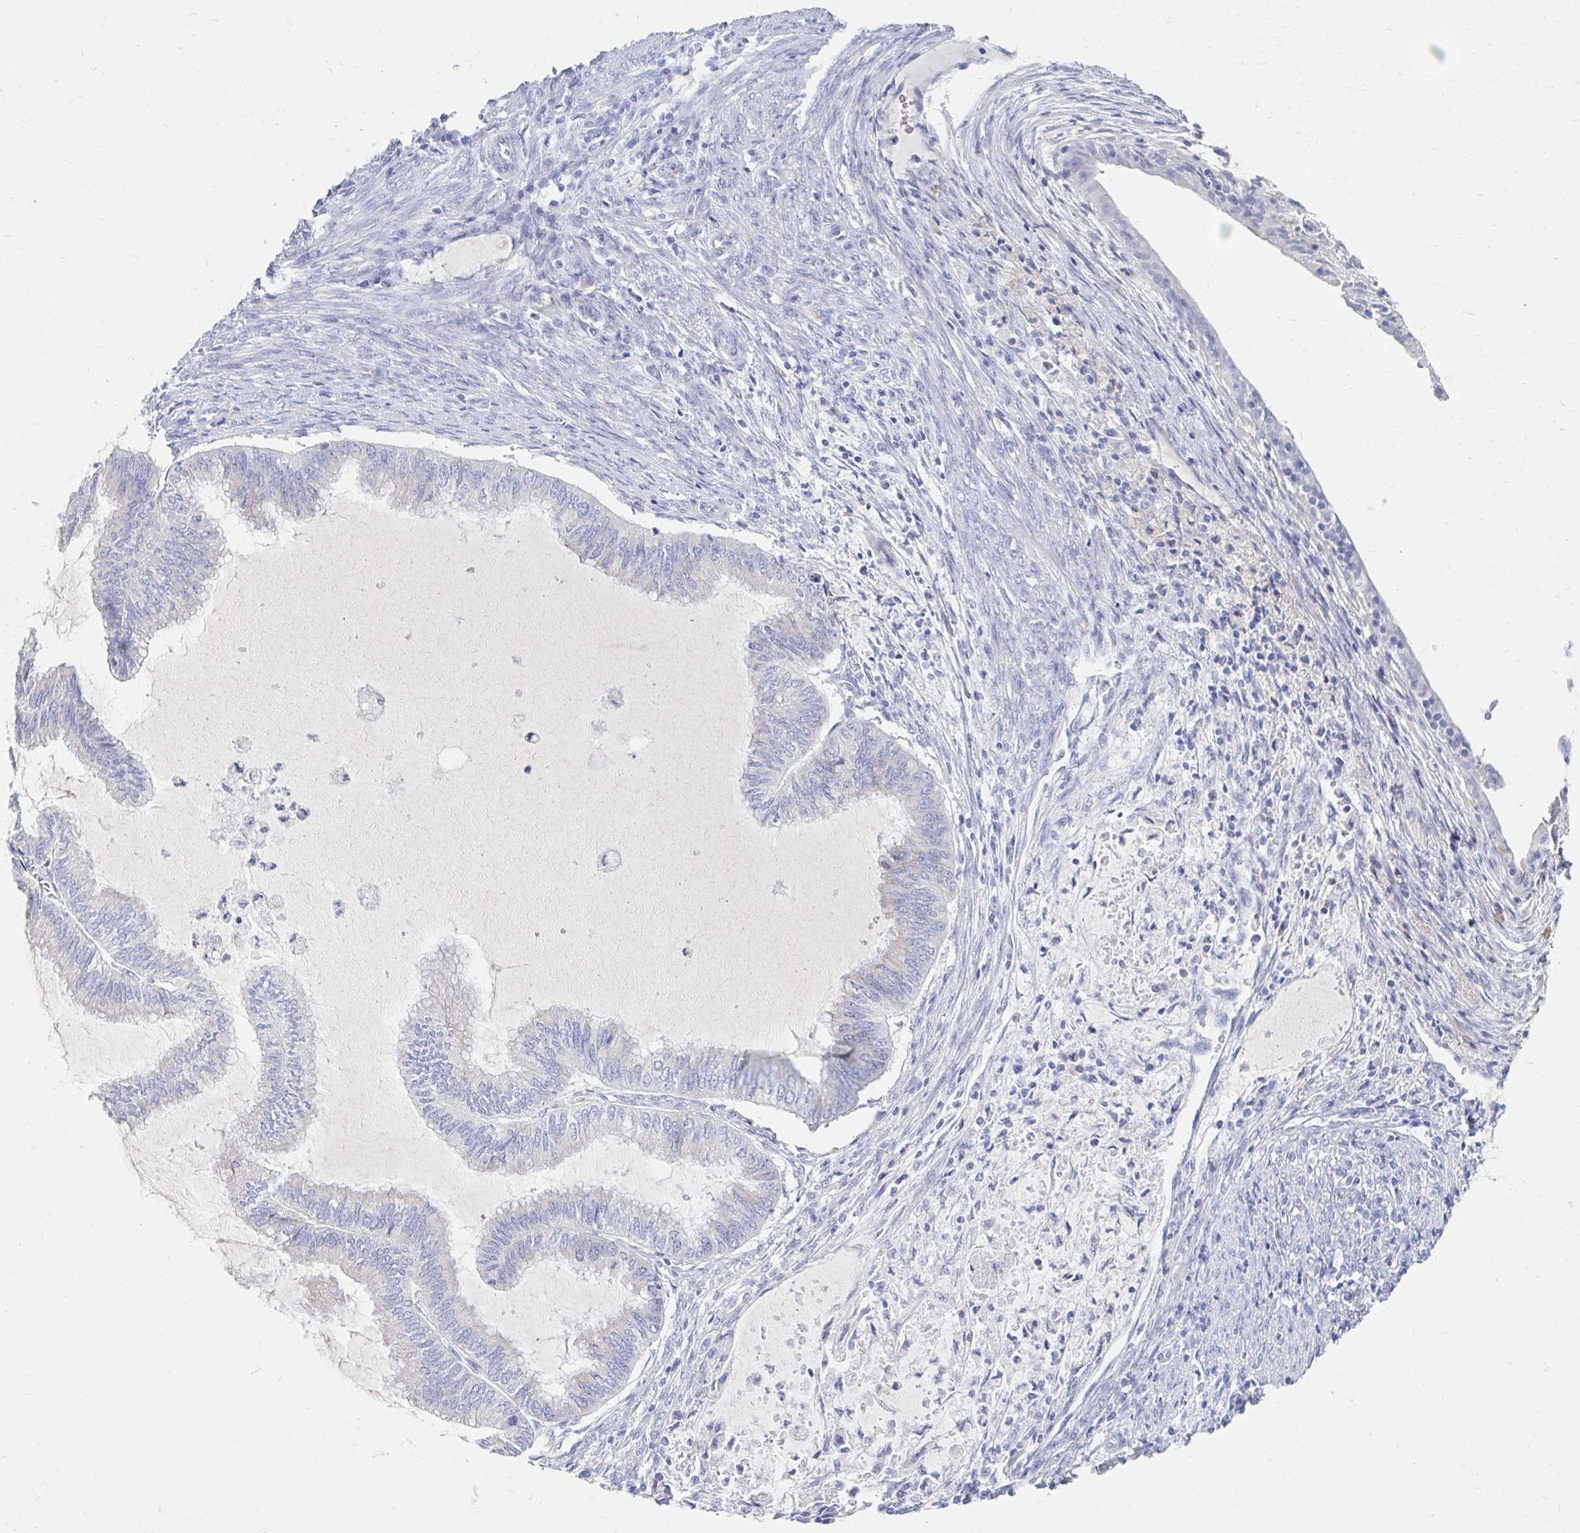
{"staining": {"intensity": "negative", "quantity": "none", "location": "none"}, "tissue": "endometrial cancer", "cell_type": "Tumor cells", "image_type": "cancer", "snomed": [{"axis": "morphology", "description": "Adenocarcinoma, NOS"}, {"axis": "topography", "description": "Endometrium"}], "caption": "Endometrial adenocarcinoma stained for a protein using IHC demonstrates no positivity tumor cells.", "gene": "MYLK2", "patient": {"sex": "female", "age": 79}}